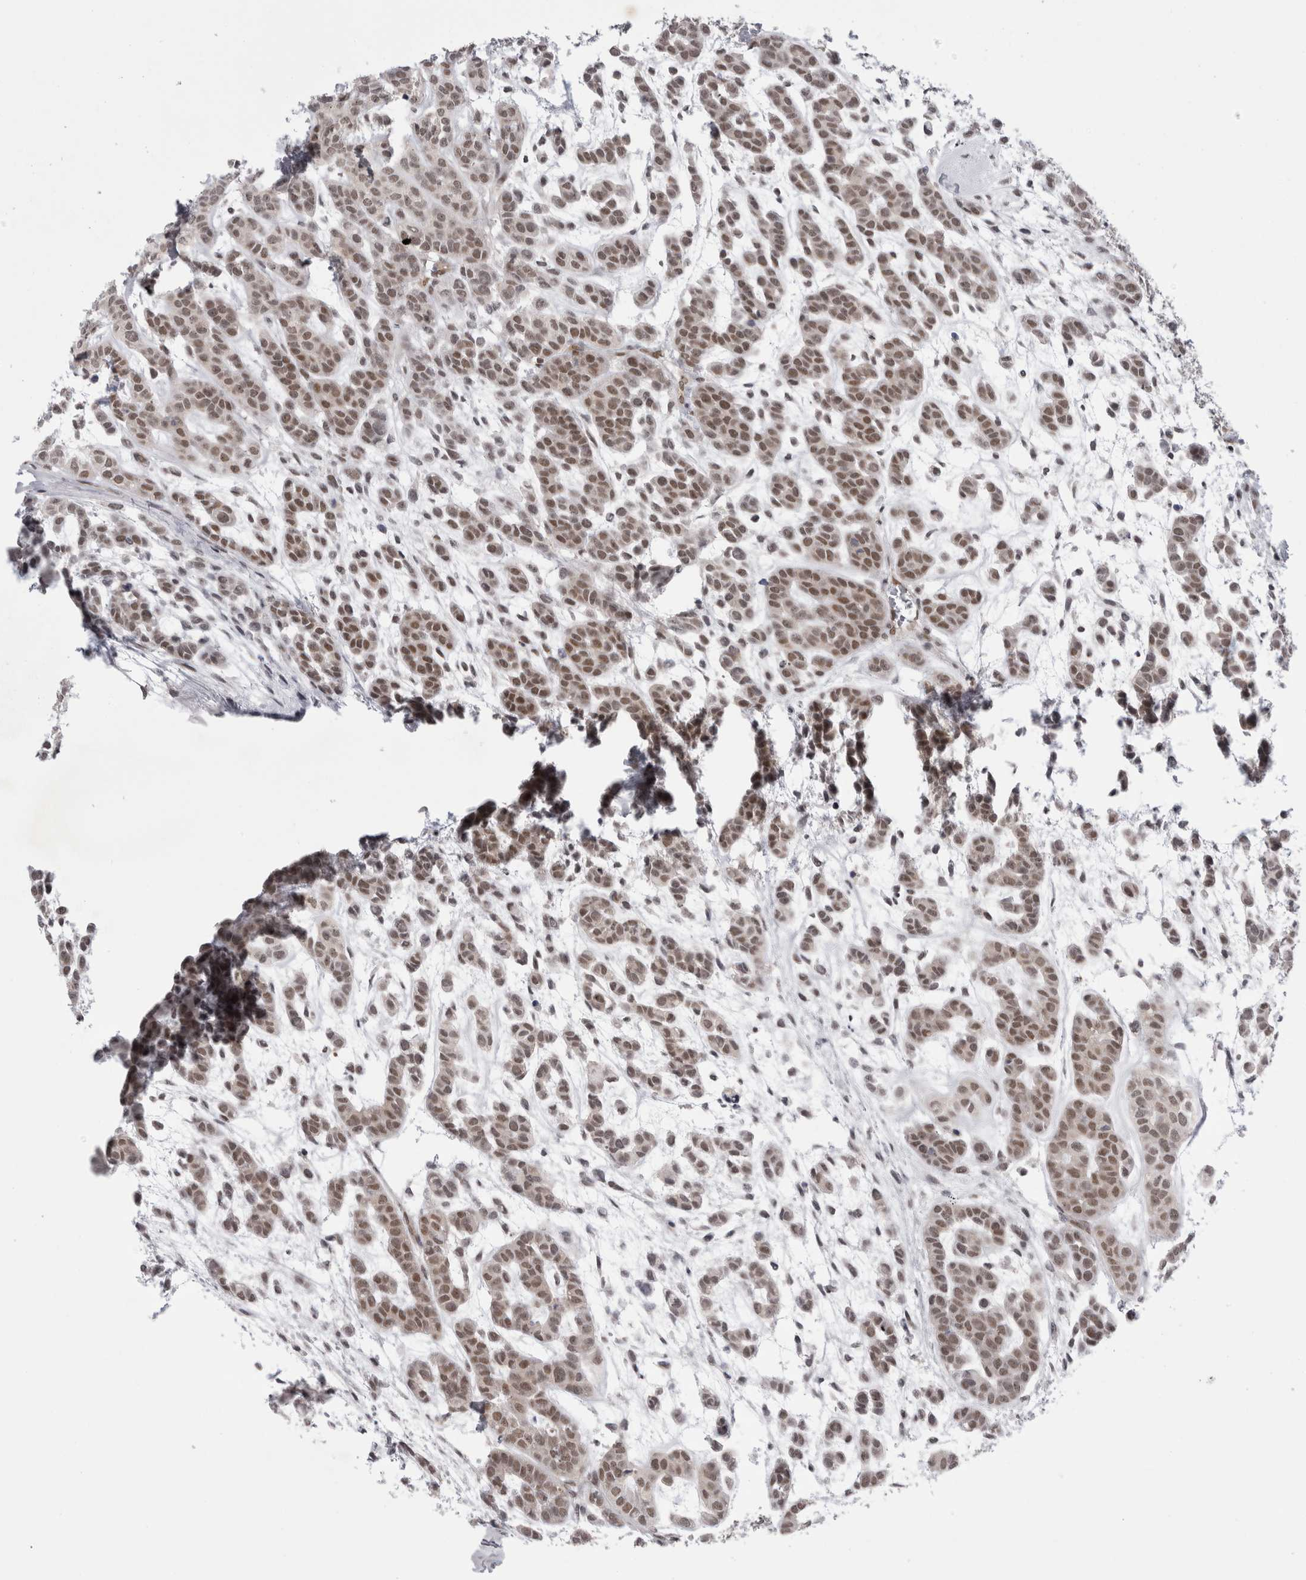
{"staining": {"intensity": "moderate", "quantity": ">75%", "location": "nuclear"}, "tissue": "head and neck cancer", "cell_type": "Tumor cells", "image_type": "cancer", "snomed": [{"axis": "morphology", "description": "Adenocarcinoma, NOS"}, {"axis": "morphology", "description": "Adenoma, NOS"}, {"axis": "topography", "description": "Head-Neck"}], "caption": "Adenocarcinoma (head and neck) stained for a protein exhibits moderate nuclear positivity in tumor cells. (Stains: DAB in brown, nuclei in blue, Microscopy: brightfield microscopy at high magnification).", "gene": "PSMB2", "patient": {"sex": "female", "age": 55}}